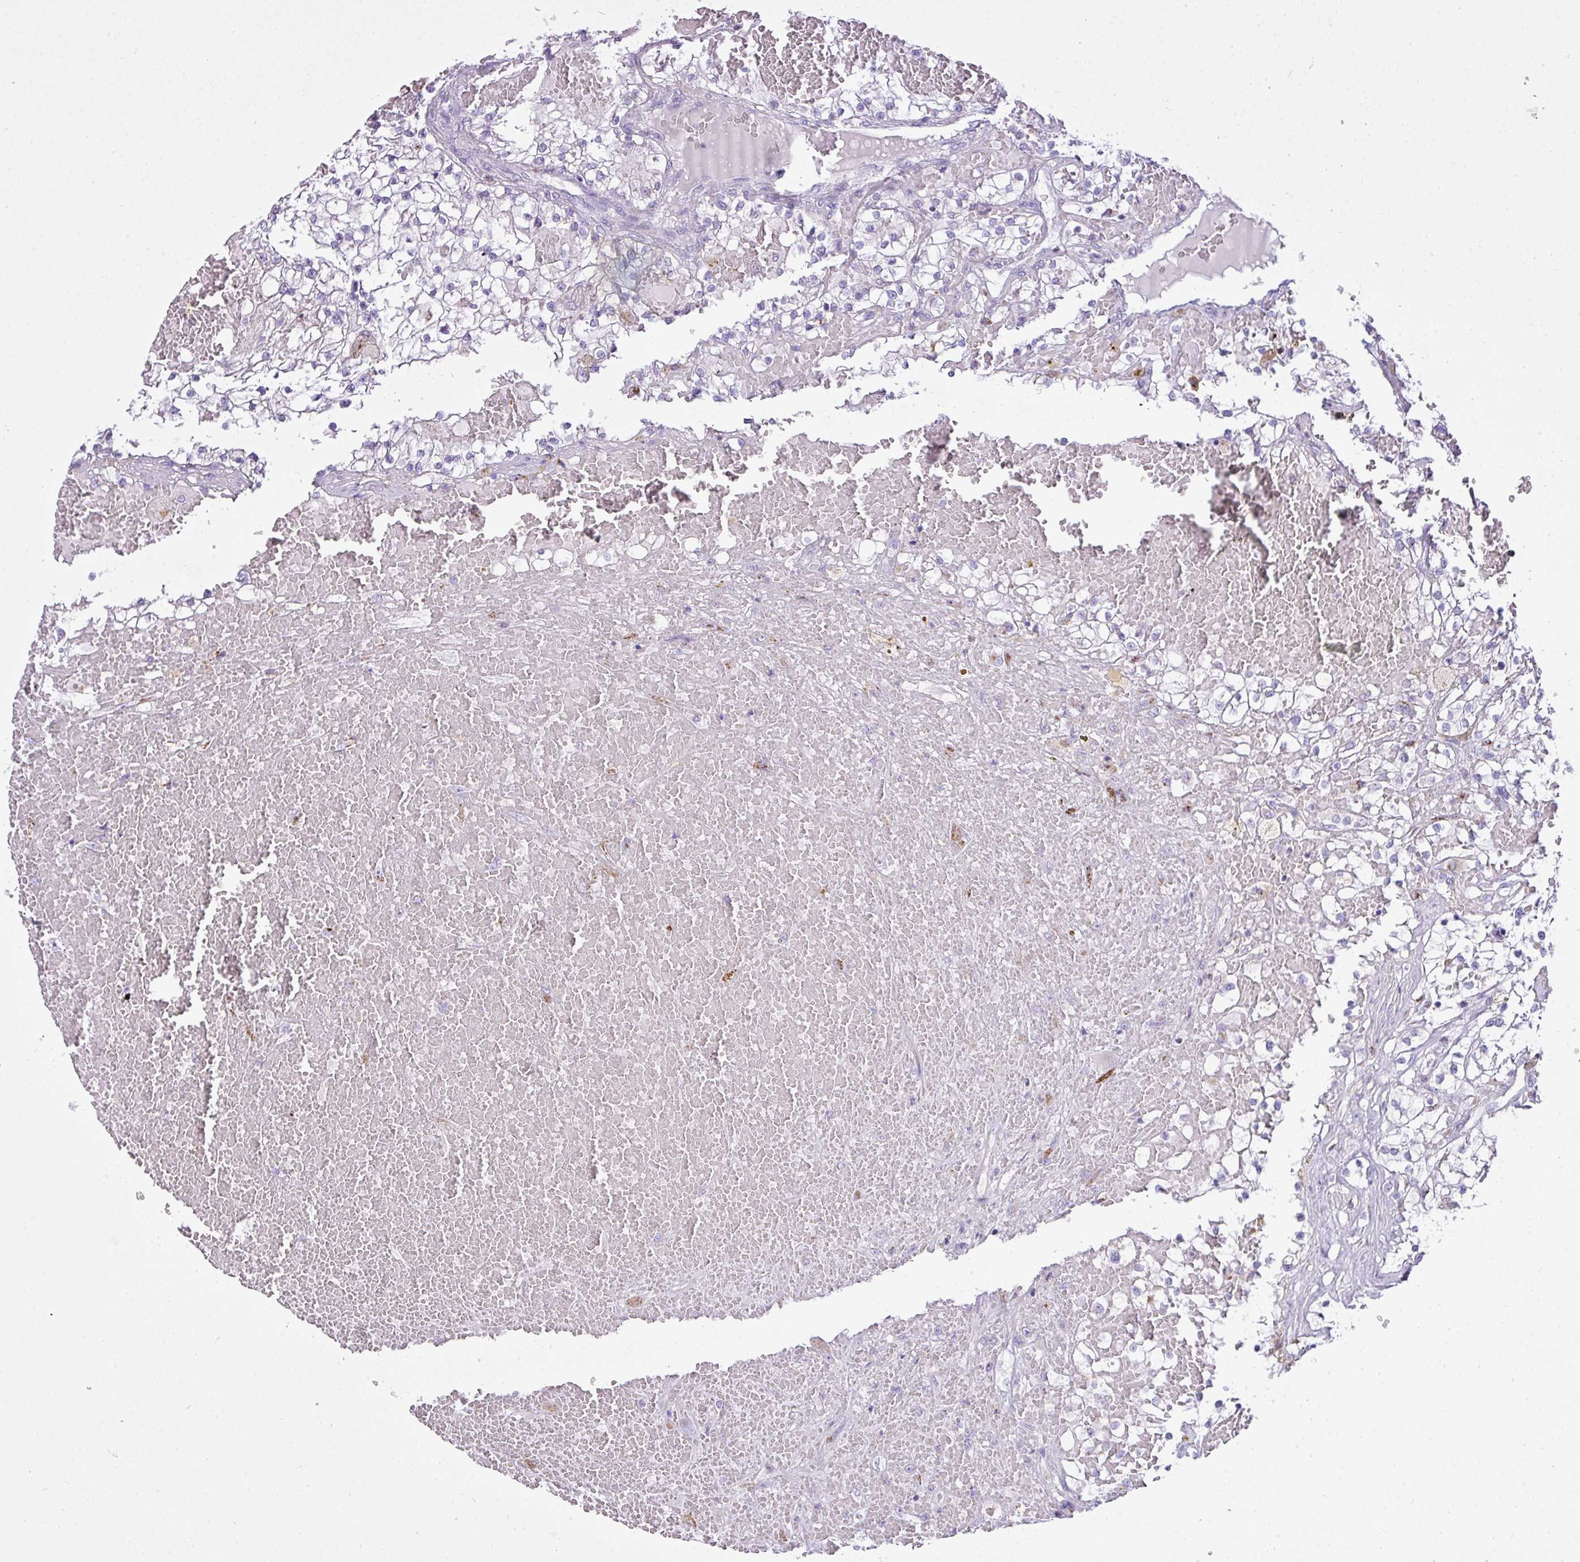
{"staining": {"intensity": "negative", "quantity": "none", "location": "none"}, "tissue": "renal cancer", "cell_type": "Tumor cells", "image_type": "cancer", "snomed": [{"axis": "morphology", "description": "Normal tissue, NOS"}, {"axis": "morphology", "description": "Adenocarcinoma, NOS"}, {"axis": "topography", "description": "Kidney"}], "caption": "The image demonstrates no staining of tumor cells in adenocarcinoma (renal).", "gene": "FAM43A", "patient": {"sex": "male", "age": 68}}